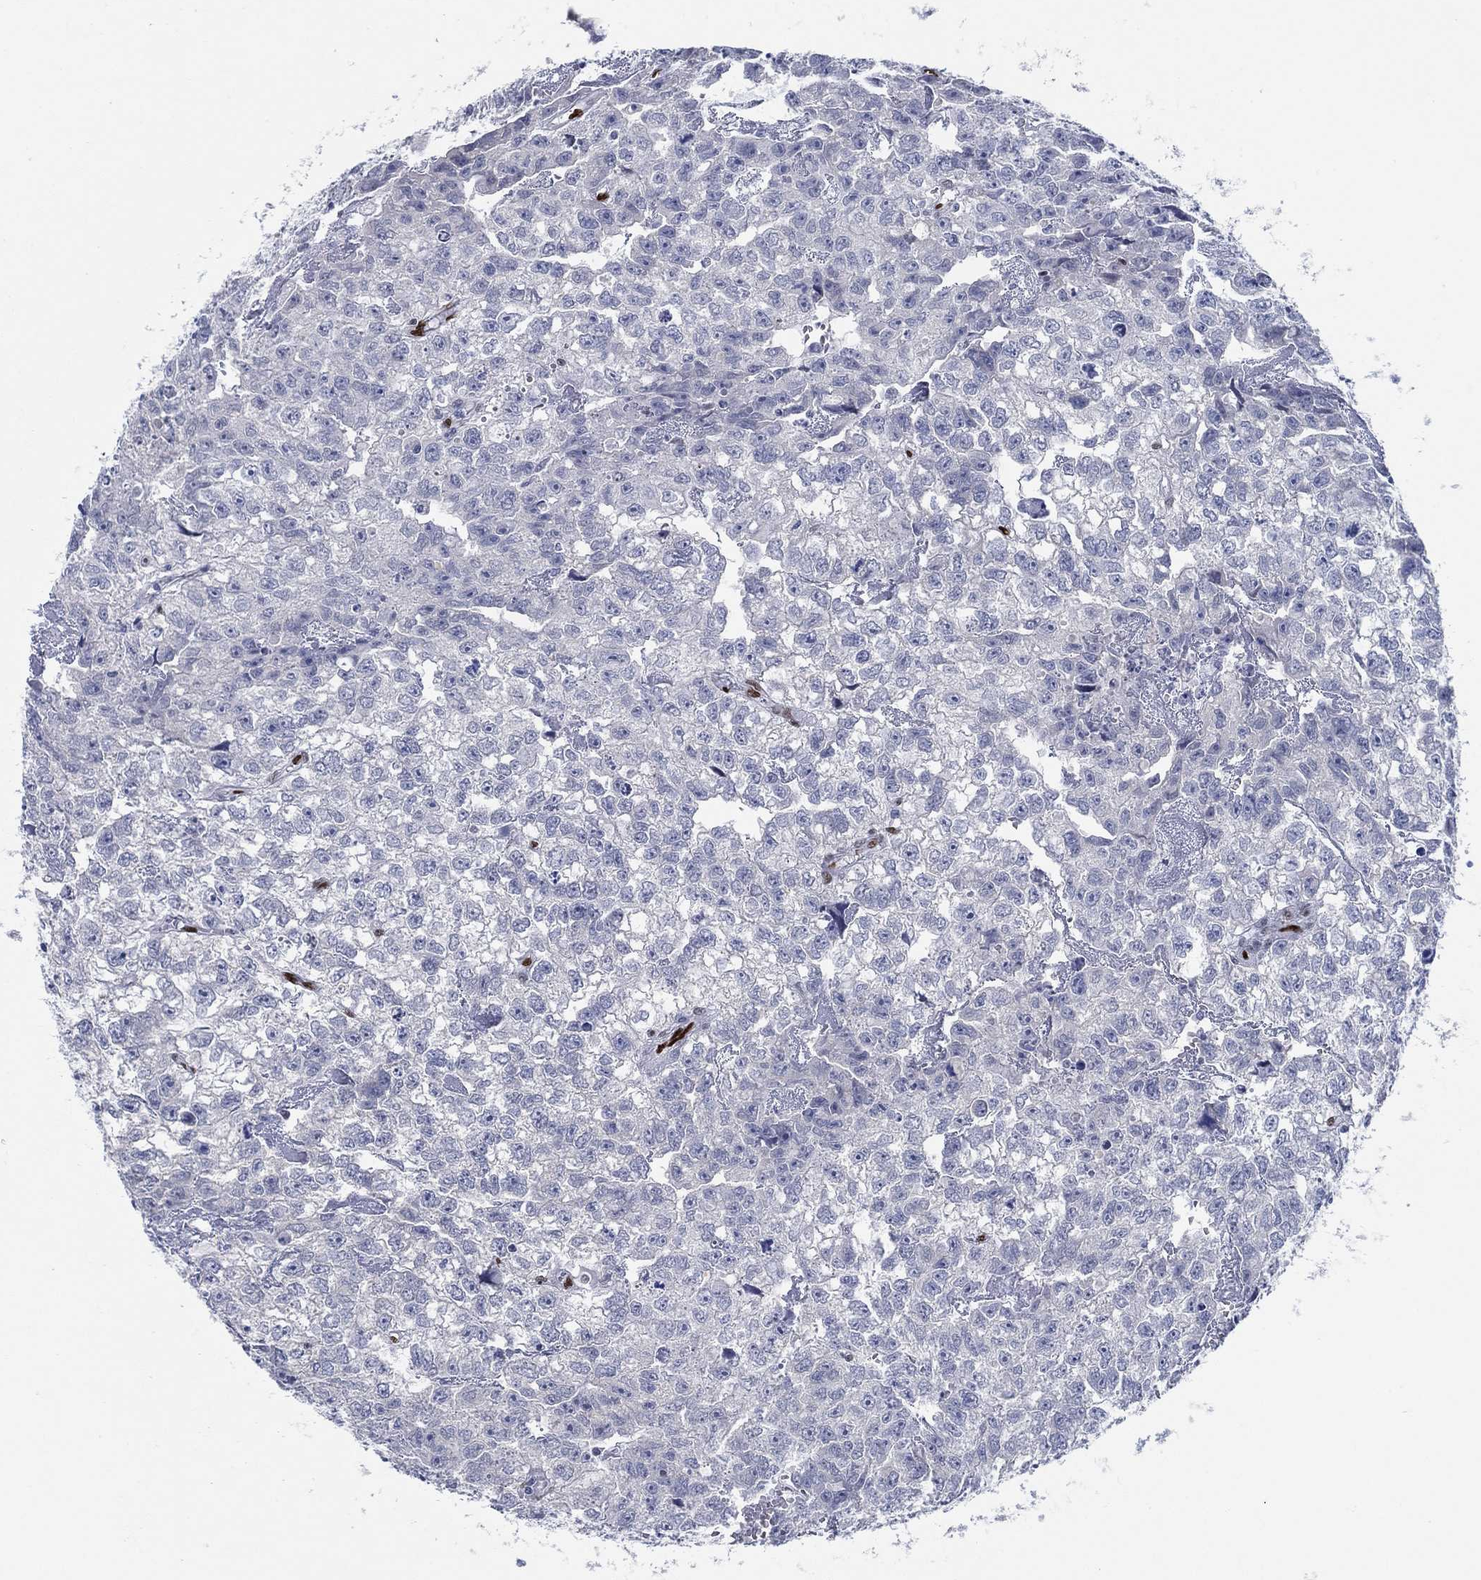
{"staining": {"intensity": "negative", "quantity": "none", "location": "none"}, "tissue": "testis cancer", "cell_type": "Tumor cells", "image_type": "cancer", "snomed": [{"axis": "morphology", "description": "Carcinoma, Embryonal, NOS"}, {"axis": "morphology", "description": "Teratoma, malignant, NOS"}, {"axis": "topography", "description": "Testis"}], "caption": "A photomicrograph of human testis malignant teratoma is negative for staining in tumor cells.", "gene": "ZEB1", "patient": {"sex": "male", "age": 44}}